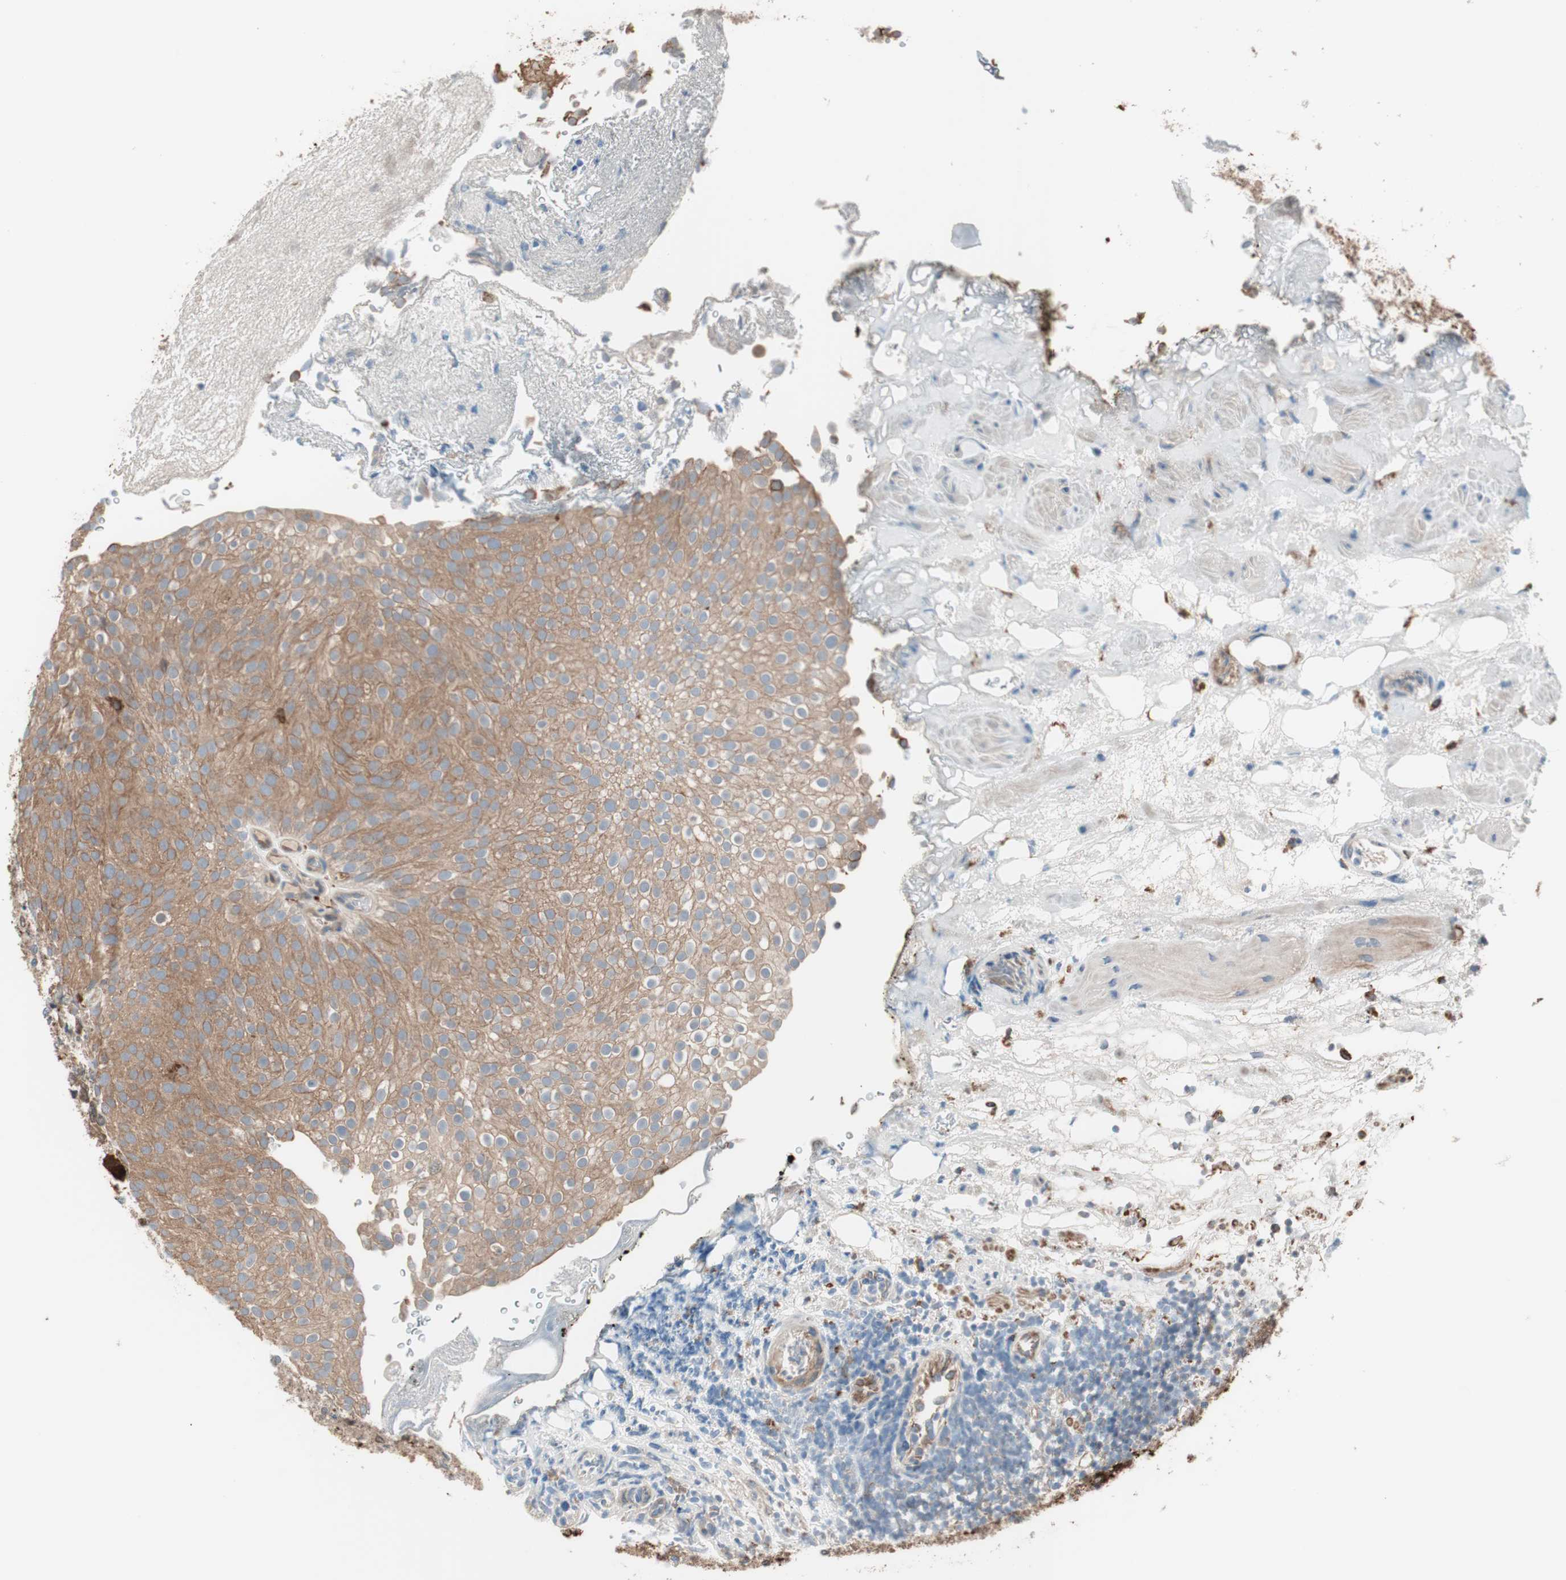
{"staining": {"intensity": "moderate", "quantity": ">75%", "location": "cytoplasmic/membranous"}, "tissue": "urothelial cancer", "cell_type": "Tumor cells", "image_type": "cancer", "snomed": [{"axis": "morphology", "description": "Urothelial carcinoma, Low grade"}, {"axis": "topography", "description": "Urinary bladder"}], "caption": "Immunohistochemistry of human low-grade urothelial carcinoma demonstrates medium levels of moderate cytoplasmic/membranous staining in about >75% of tumor cells.", "gene": "STAB1", "patient": {"sex": "male", "age": 78}}